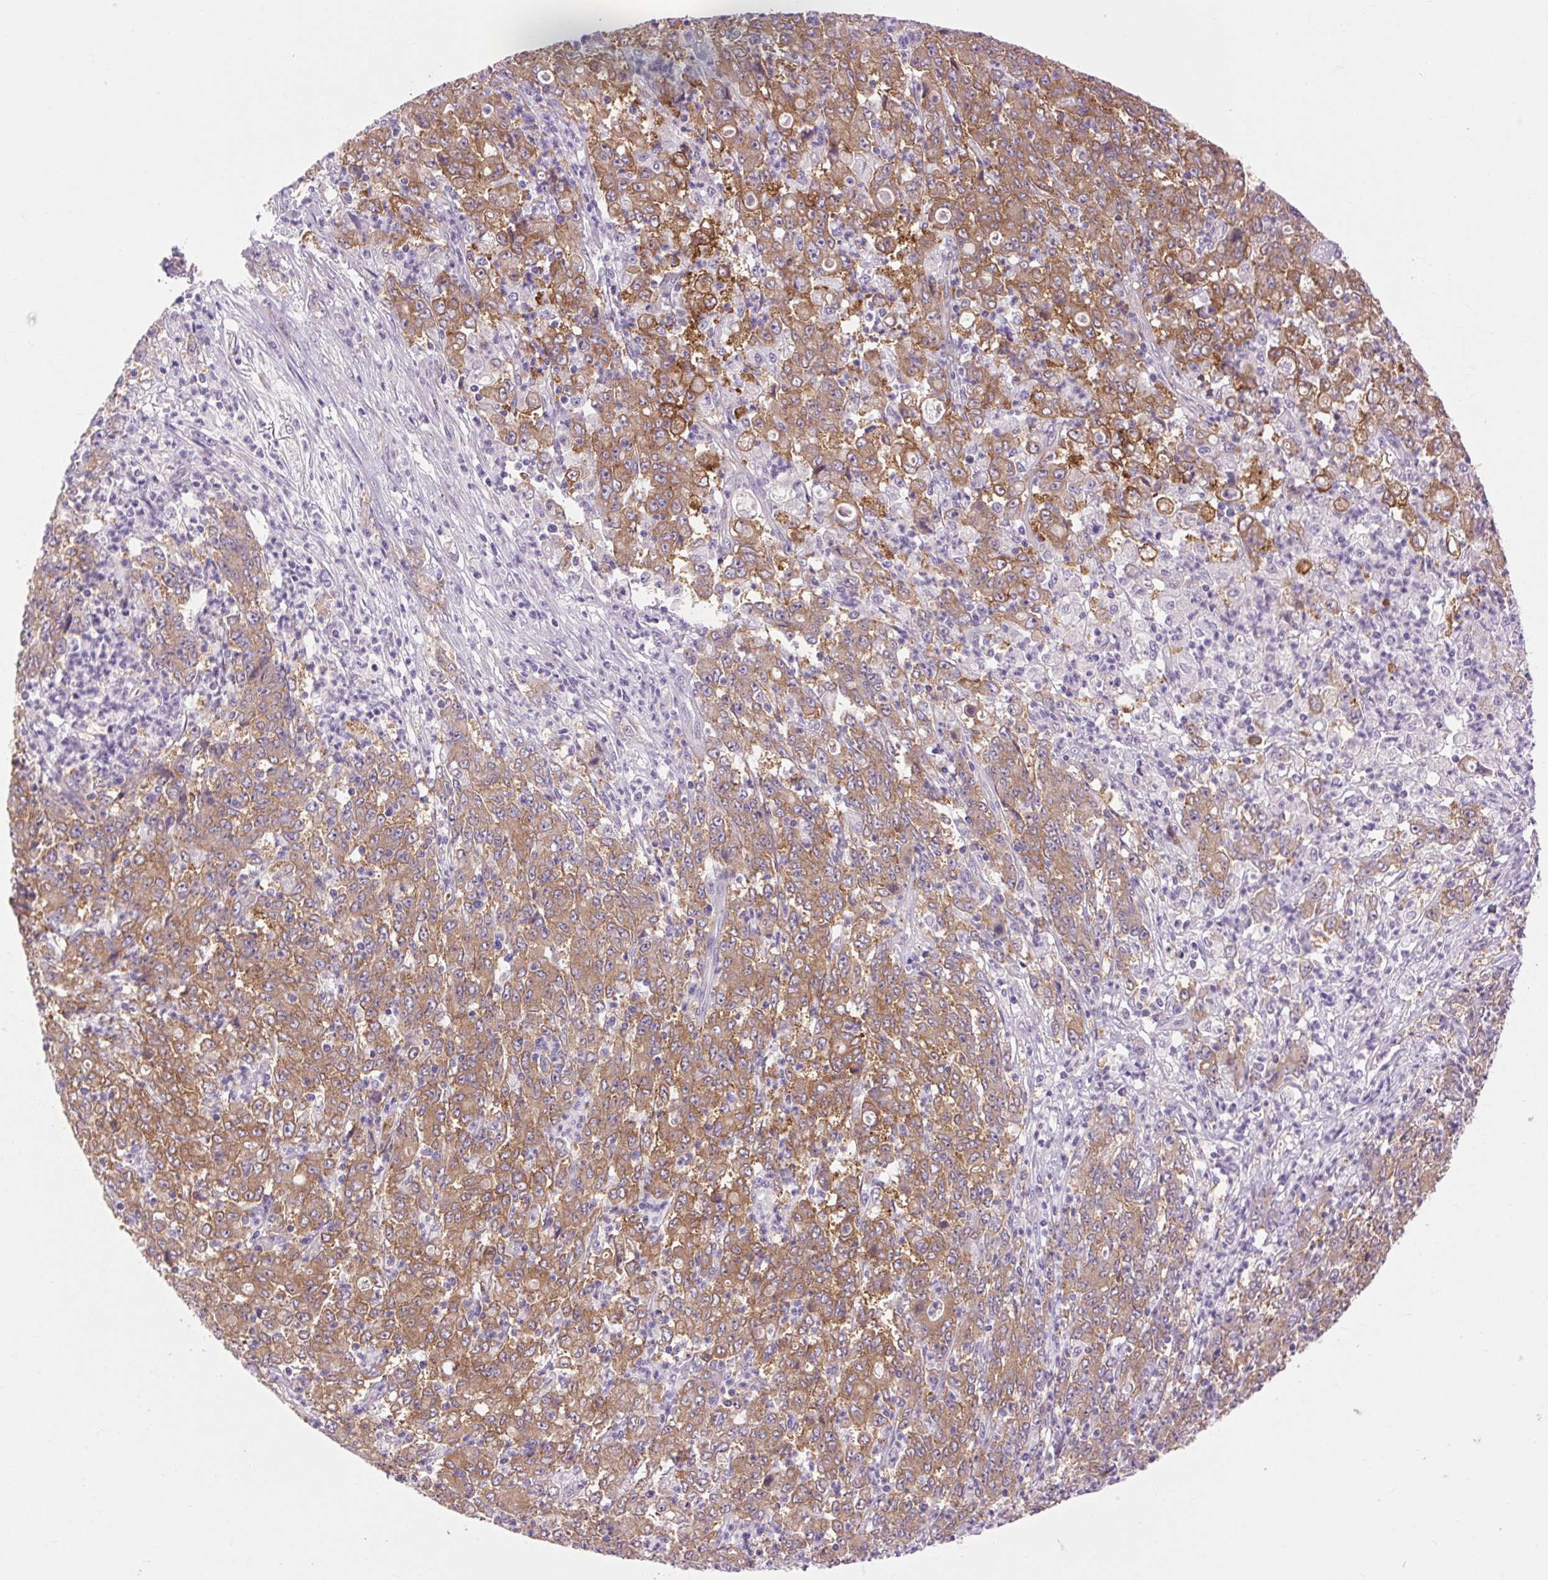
{"staining": {"intensity": "moderate", "quantity": ">75%", "location": "cytoplasmic/membranous"}, "tissue": "stomach cancer", "cell_type": "Tumor cells", "image_type": "cancer", "snomed": [{"axis": "morphology", "description": "Adenocarcinoma, NOS"}, {"axis": "topography", "description": "Stomach, lower"}], "caption": "This micrograph shows immunohistochemistry staining of human stomach adenocarcinoma, with medium moderate cytoplasmic/membranous staining in about >75% of tumor cells.", "gene": "SOWAHC", "patient": {"sex": "female", "age": 71}}